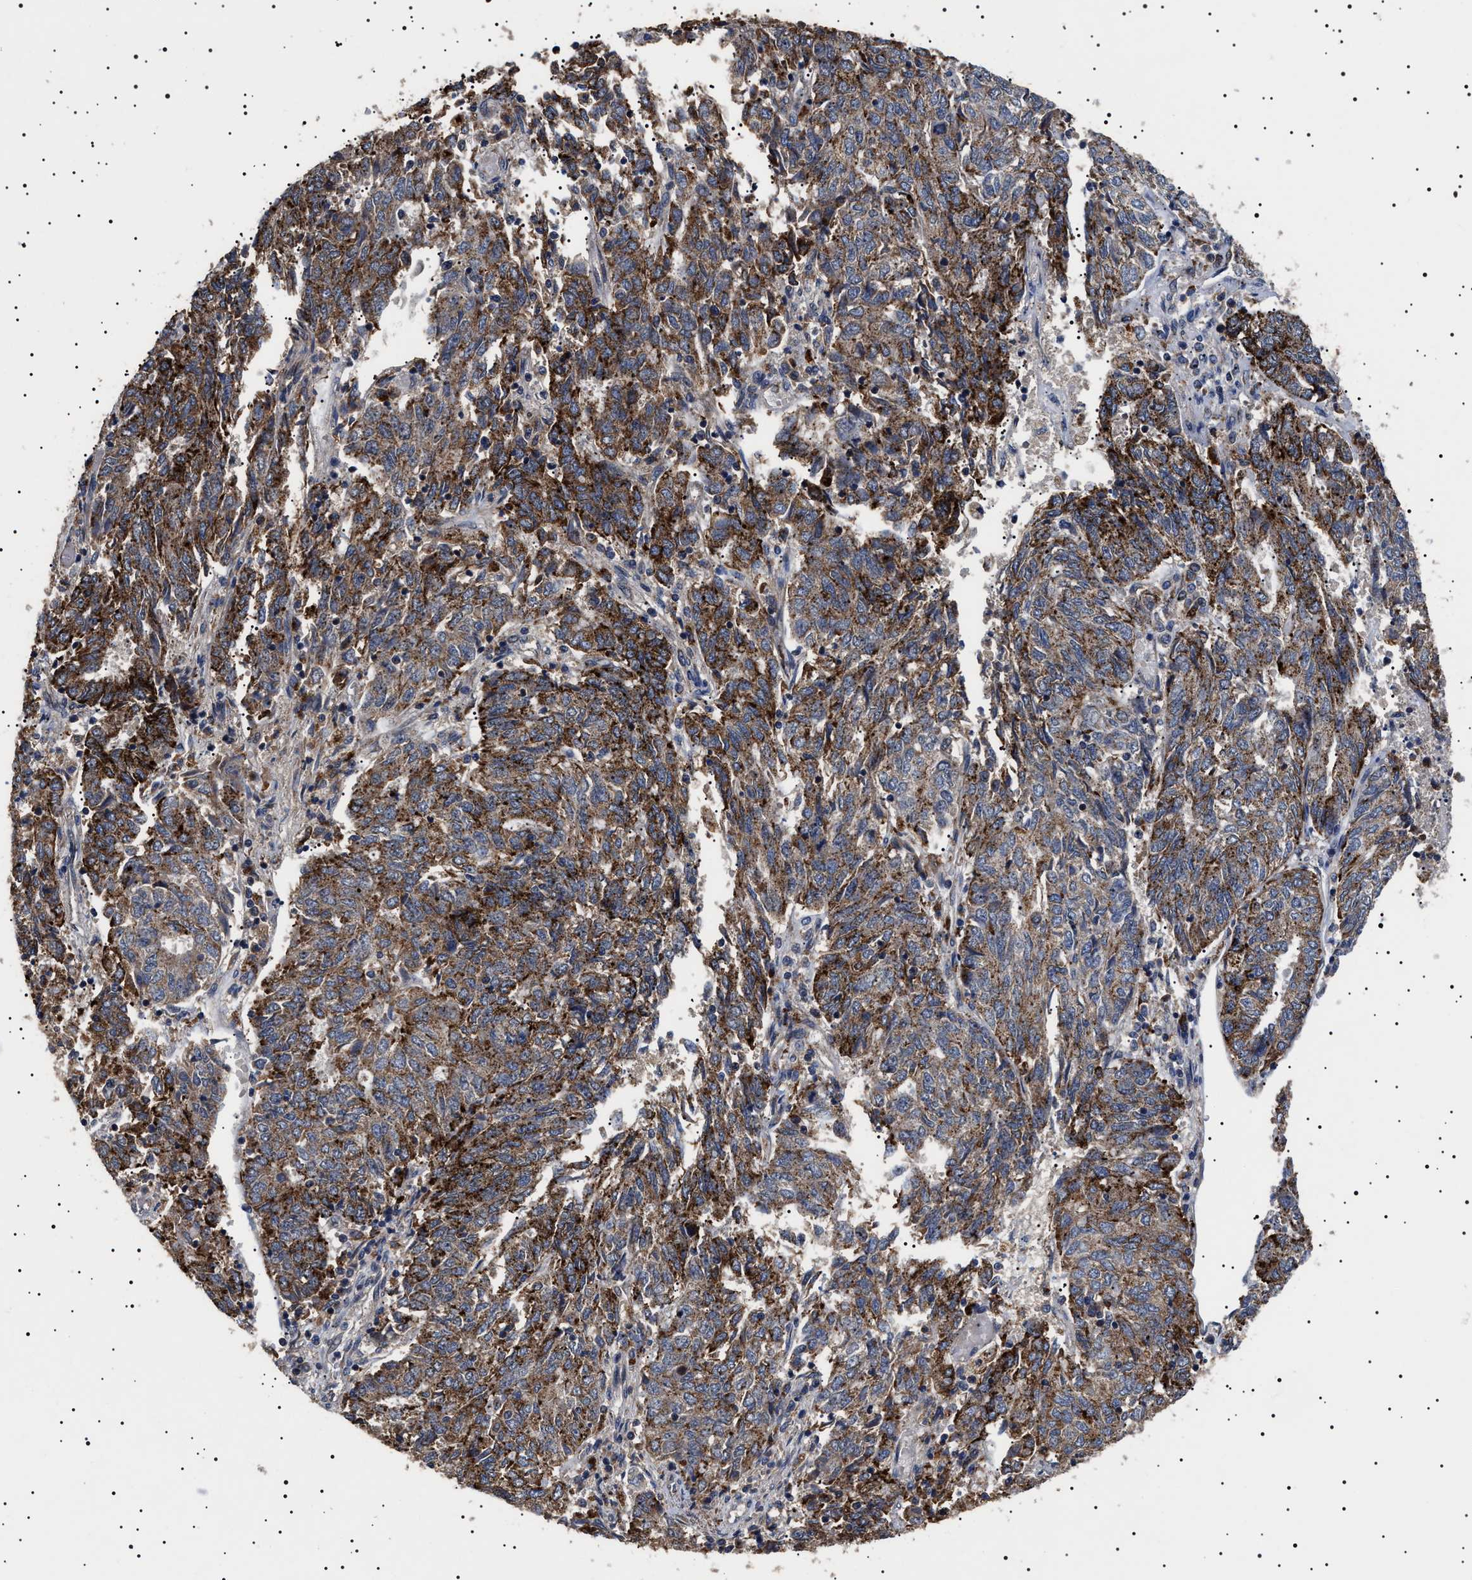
{"staining": {"intensity": "strong", "quantity": "<25%", "location": "cytoplasmic/membranous"}, "tissue": "endometrial cancer", "cell_type": "Tumor cells", "image_type": "cancer", "snomed": [{"axis": "morphology", "description": "Adenocarcinoma, NOS"}, {"axis": "topography", "description": "Endometrium"}], "caption": "A brown stain labels strong cytoplasmic/membranous expression of a protein in human endometrial cancer tumor cells.", "gene": "RAB34", "patient": {"sex": "female", "age": 80}}